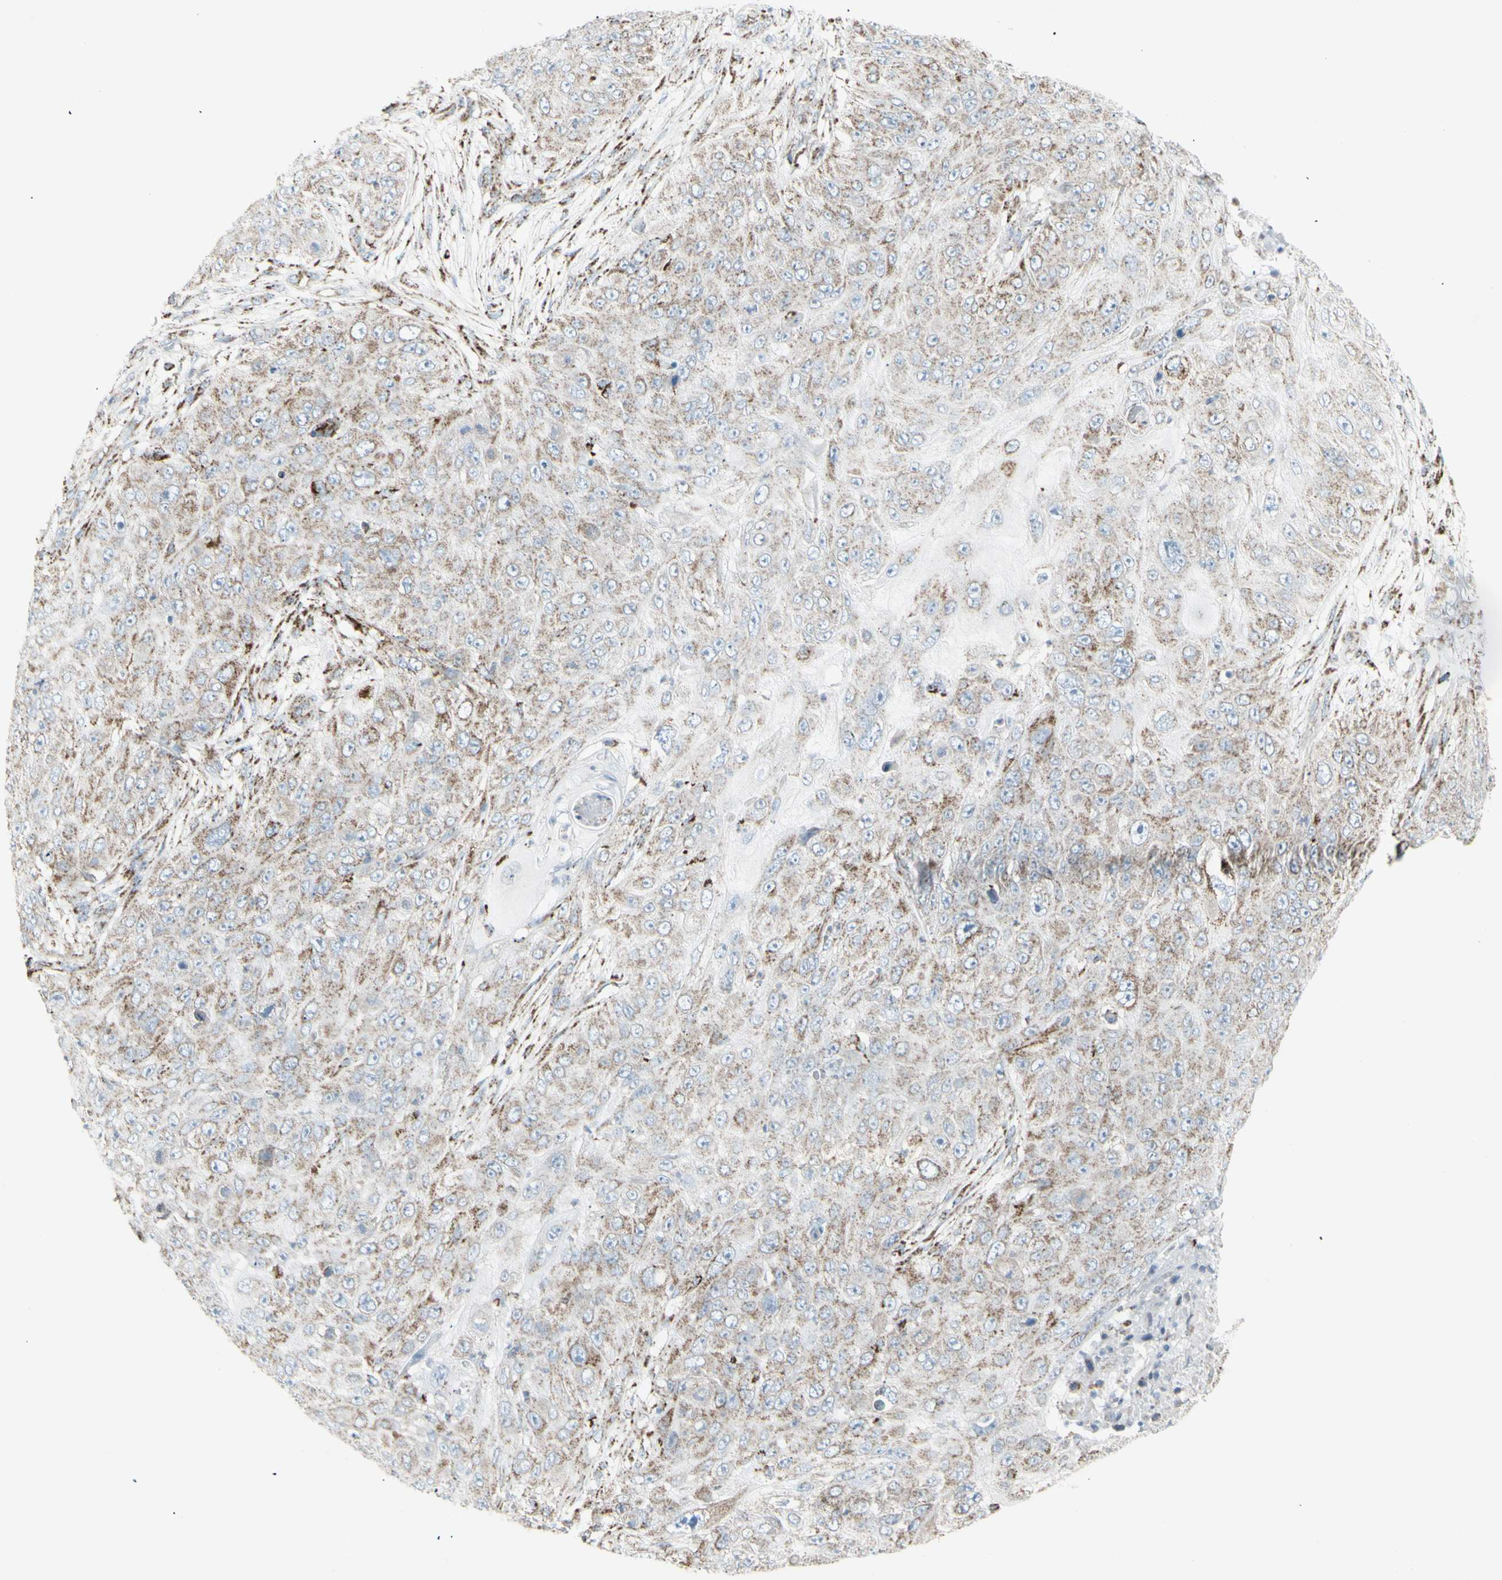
{"staining": {"intensity": "weak", "quantity": ">75%", "location": "cytoplasmic/membranous"}, "tissue": "skin cancer", "cell_type": "Tumor cells", "image_type": "cancer", "snomed": [{"axis": "morphology", "description": "Squamous cell carcinoma, NOS"}, {"axis": "topography", "description": "Skin"}], "caption": "IHC of skin cancer (squamous cell carcinoma) shows low levels of weak cytoplasmic/membranous expression in about >75% of tumor cells. (Stains: DAB in brown, nuclei in blue, Microscopy: brightfield microscopy at high magnification).", "gene": "PLGRKT", "patient": {"sex": "female", "age": 80}}